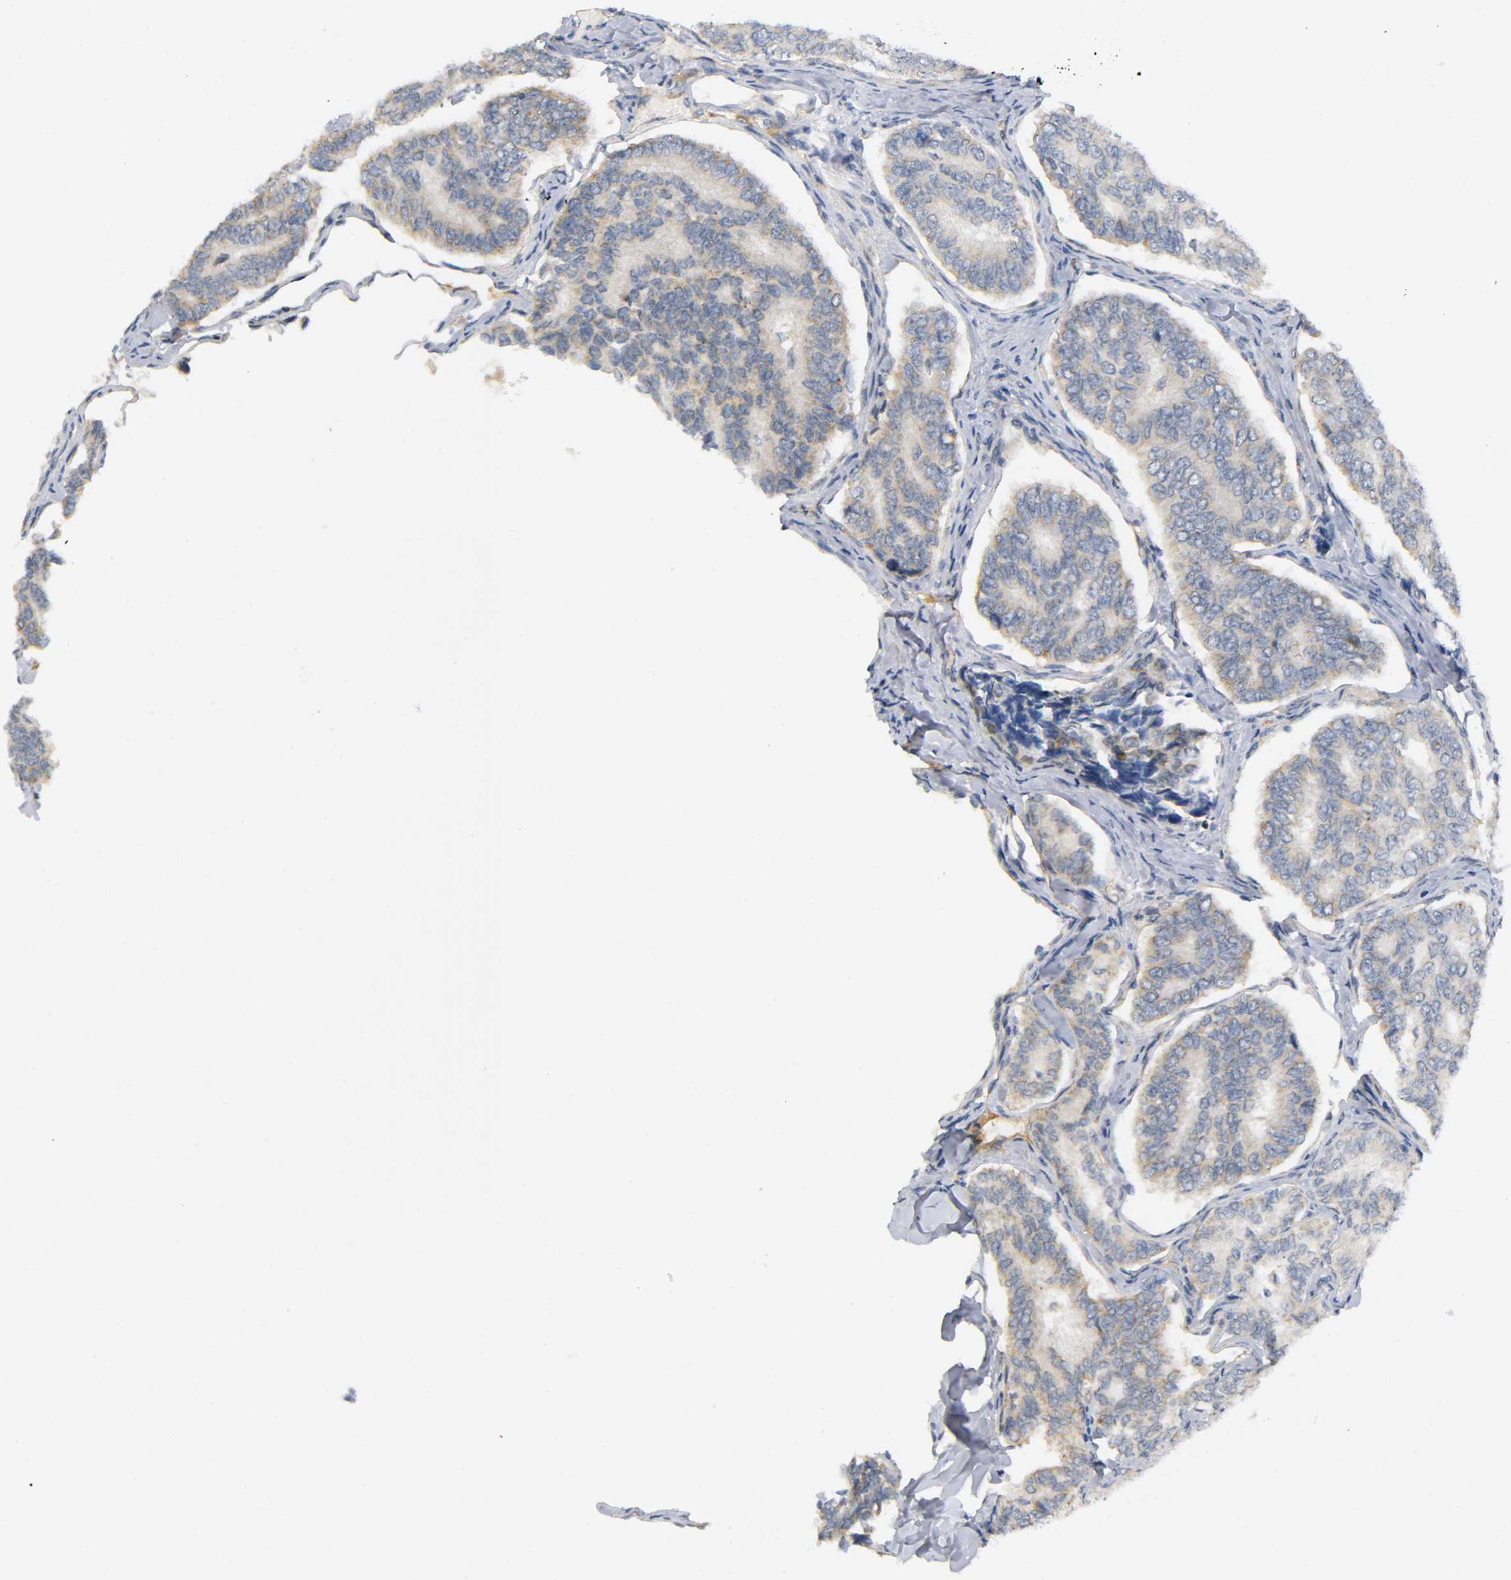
{"staining": {"intensity": "weak", "quantity": ">75%", "location": "cytoplasmic/membranous"}, "tissue": "thyroid cancer", "cell_type": "Tumor cells", "image_type": "cancer", "snomed": [{"axis": "morphology", "description": "Papillary adenocarcinoma, NOS"}, {"axis": "topography", "description": "Thyroid gland"}], "caption": "There is low levels of weak cytoplasmic/membranous positivity in tumor cells of thyroid cancer, as demonstrated by immunohistochemical staining (brown color).", "gene": "NRP1", "patient": {"sex": "female", "age": 35}}